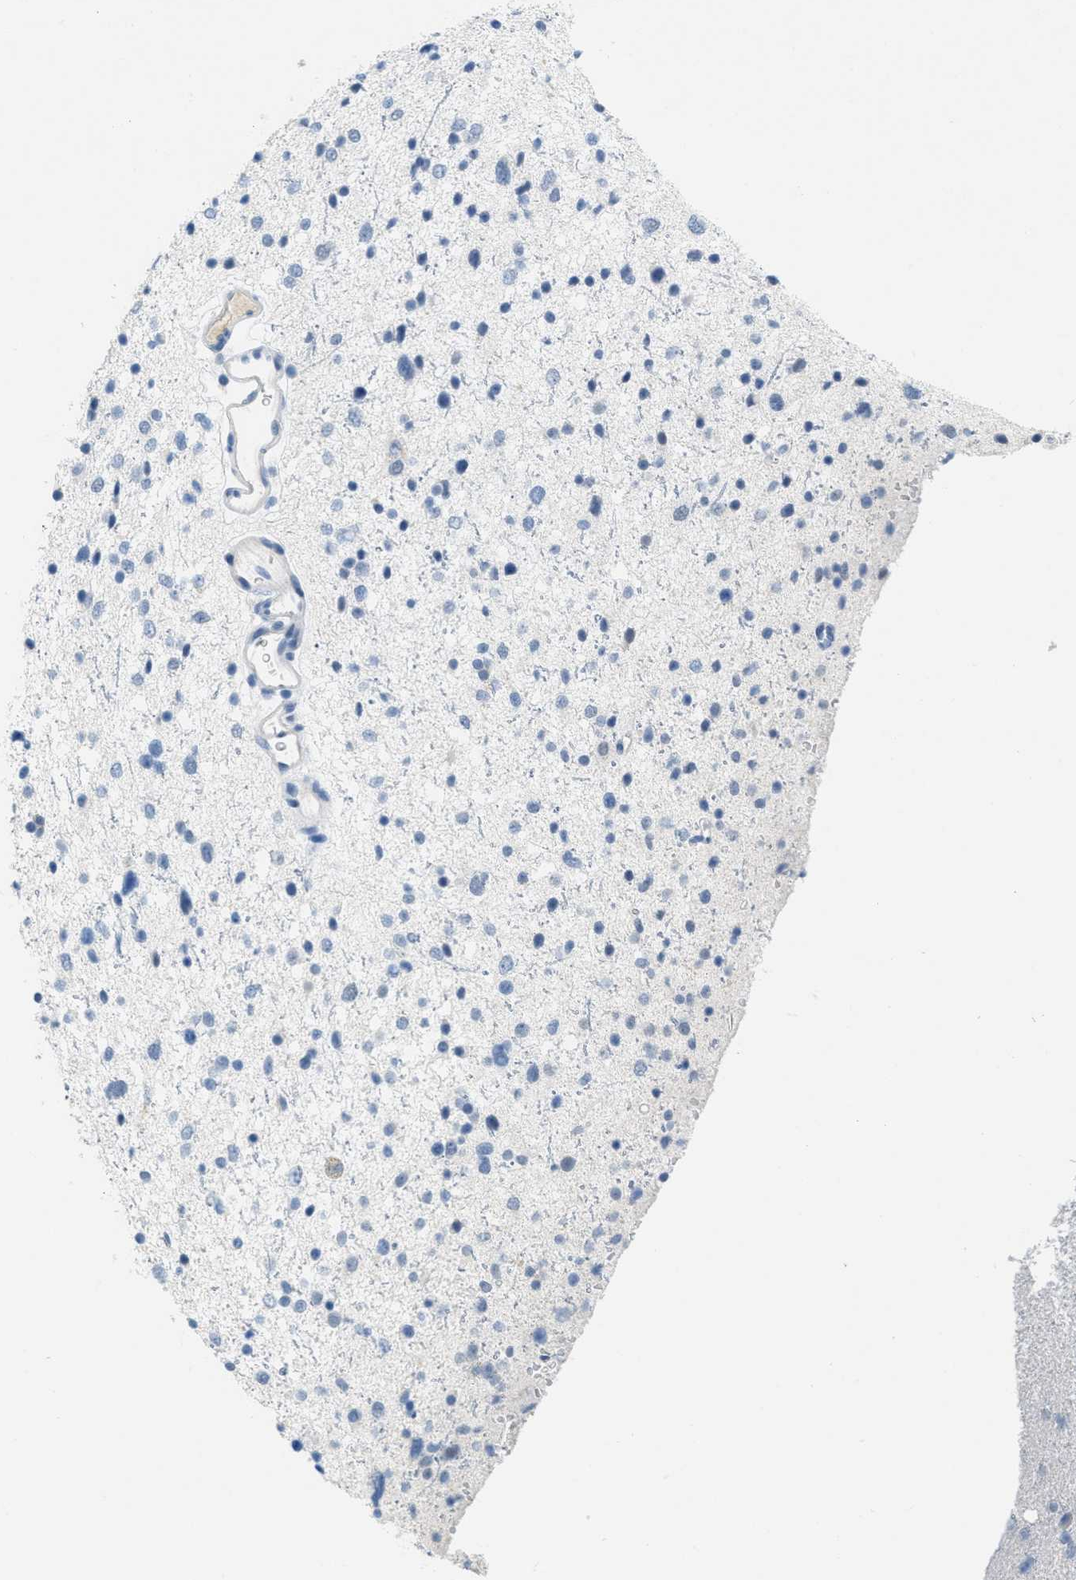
{"staining": {"intensity": "negative", "quantity": "none", "location": "none"}, "tissue": "glioma", "cell_type": "Tumor cells", "image_type": "cancer", "snomed": [{"axis": "morphology", "description": "Glioma, malignant, Low grade"}, {"axis": "topography", "description": "Brain"}], "caption": "Protein analysis of glioma displays no significant positivity in tumor cells.", "gene": "HSF2", "patient": {"sex": "female", "age": 37}}